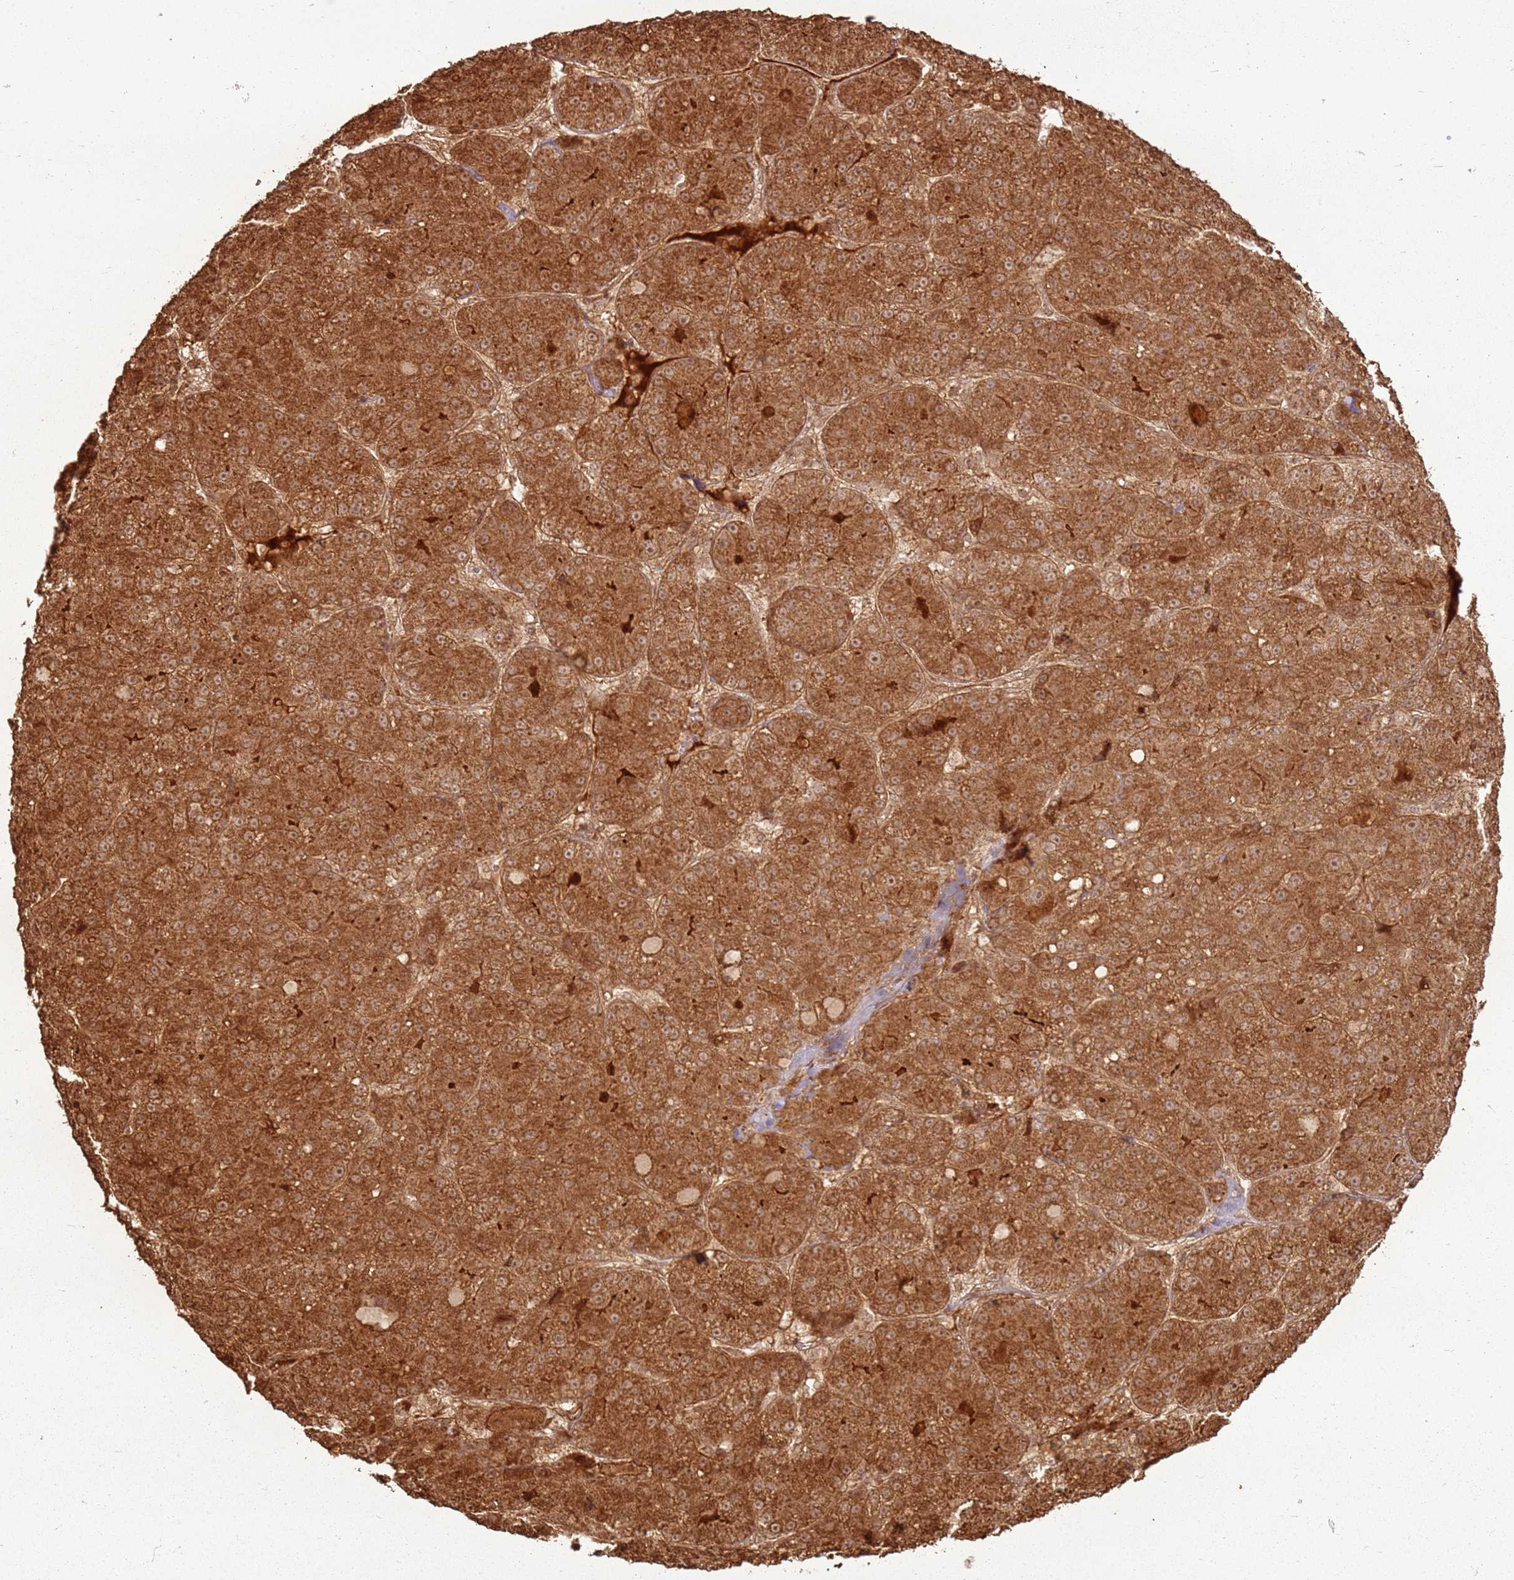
{"staining": {"intensity": "strong", "quantity": ">75%", "location": "cytoplasmic/membranous"}, "tissue": "liver cancer", "cell_type": "Tumor cells", "image_type": "cancer", "snomed": [{"axis": "morphology", "description": "Carcinoma, Hepatocellular, NOS"}, {"axis": "topography", "description": "Liver"}], "caption": "A high-resolution histopathology image shows IHC staining of liver cancer (hepatocellular carcinoma), which exhibits strong cytoplasmic/membranous staining in approximately >75% of tumor cells. Using DAB (3,3'-diaminobenzidine) (brown) and hematoxylin (blue) stains, captured at high magnification using brightfield microscopy.", "gene": "MRPS6", "patient": {"sex": "male", "age": 67}}